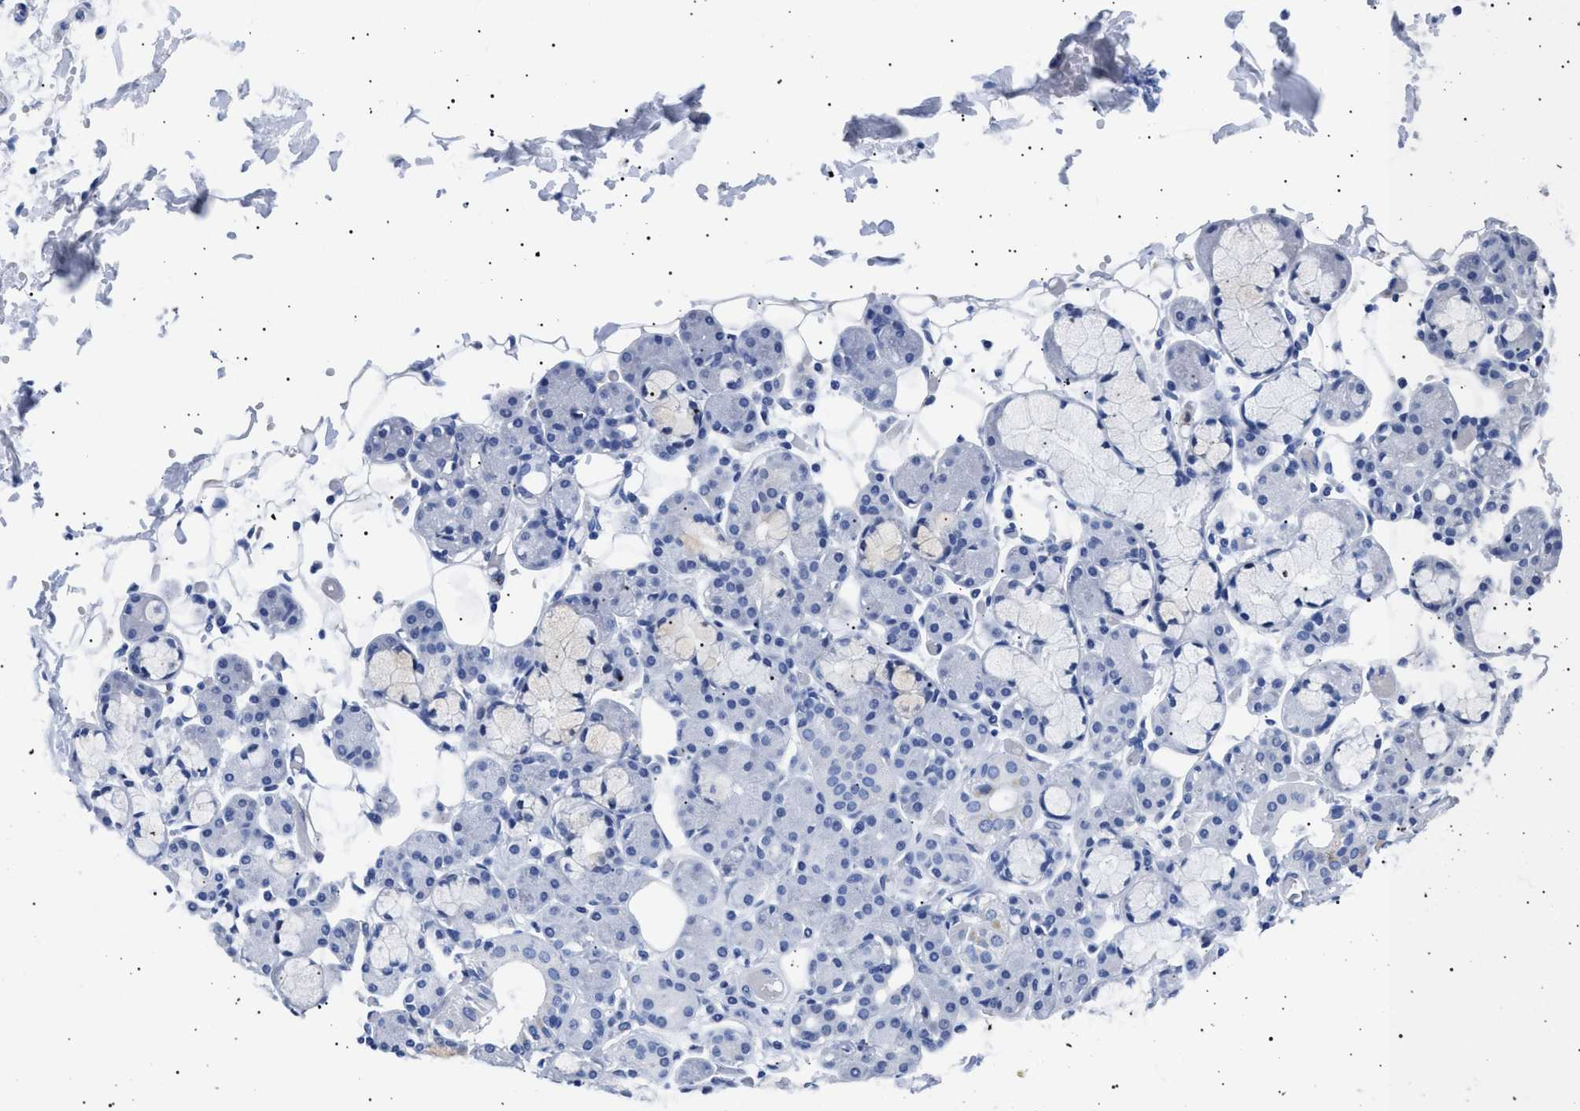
{"staining": {"intensity": "negative", "quantity": "none", "location": "none"}, "tissue": "salivary gland", "cell_type": "Glandular cells", "image_type": "normal", "snomed": [{"axis": "morphology", "description": "Normal tissue, NOS"}, {"axis": "topography", "description": "Salivary gland"}], "caption": "Immunohistochemistry photomicrograph of normal salivary gland: human salivary gland stained with DAB exhibits no significant protein expression in glandular cells. (DAB (3,3'-diaminobenzidine) IHC, high magnification).", "gene": "HEMGN", "patient": {"sex": "male", "age": 63}}